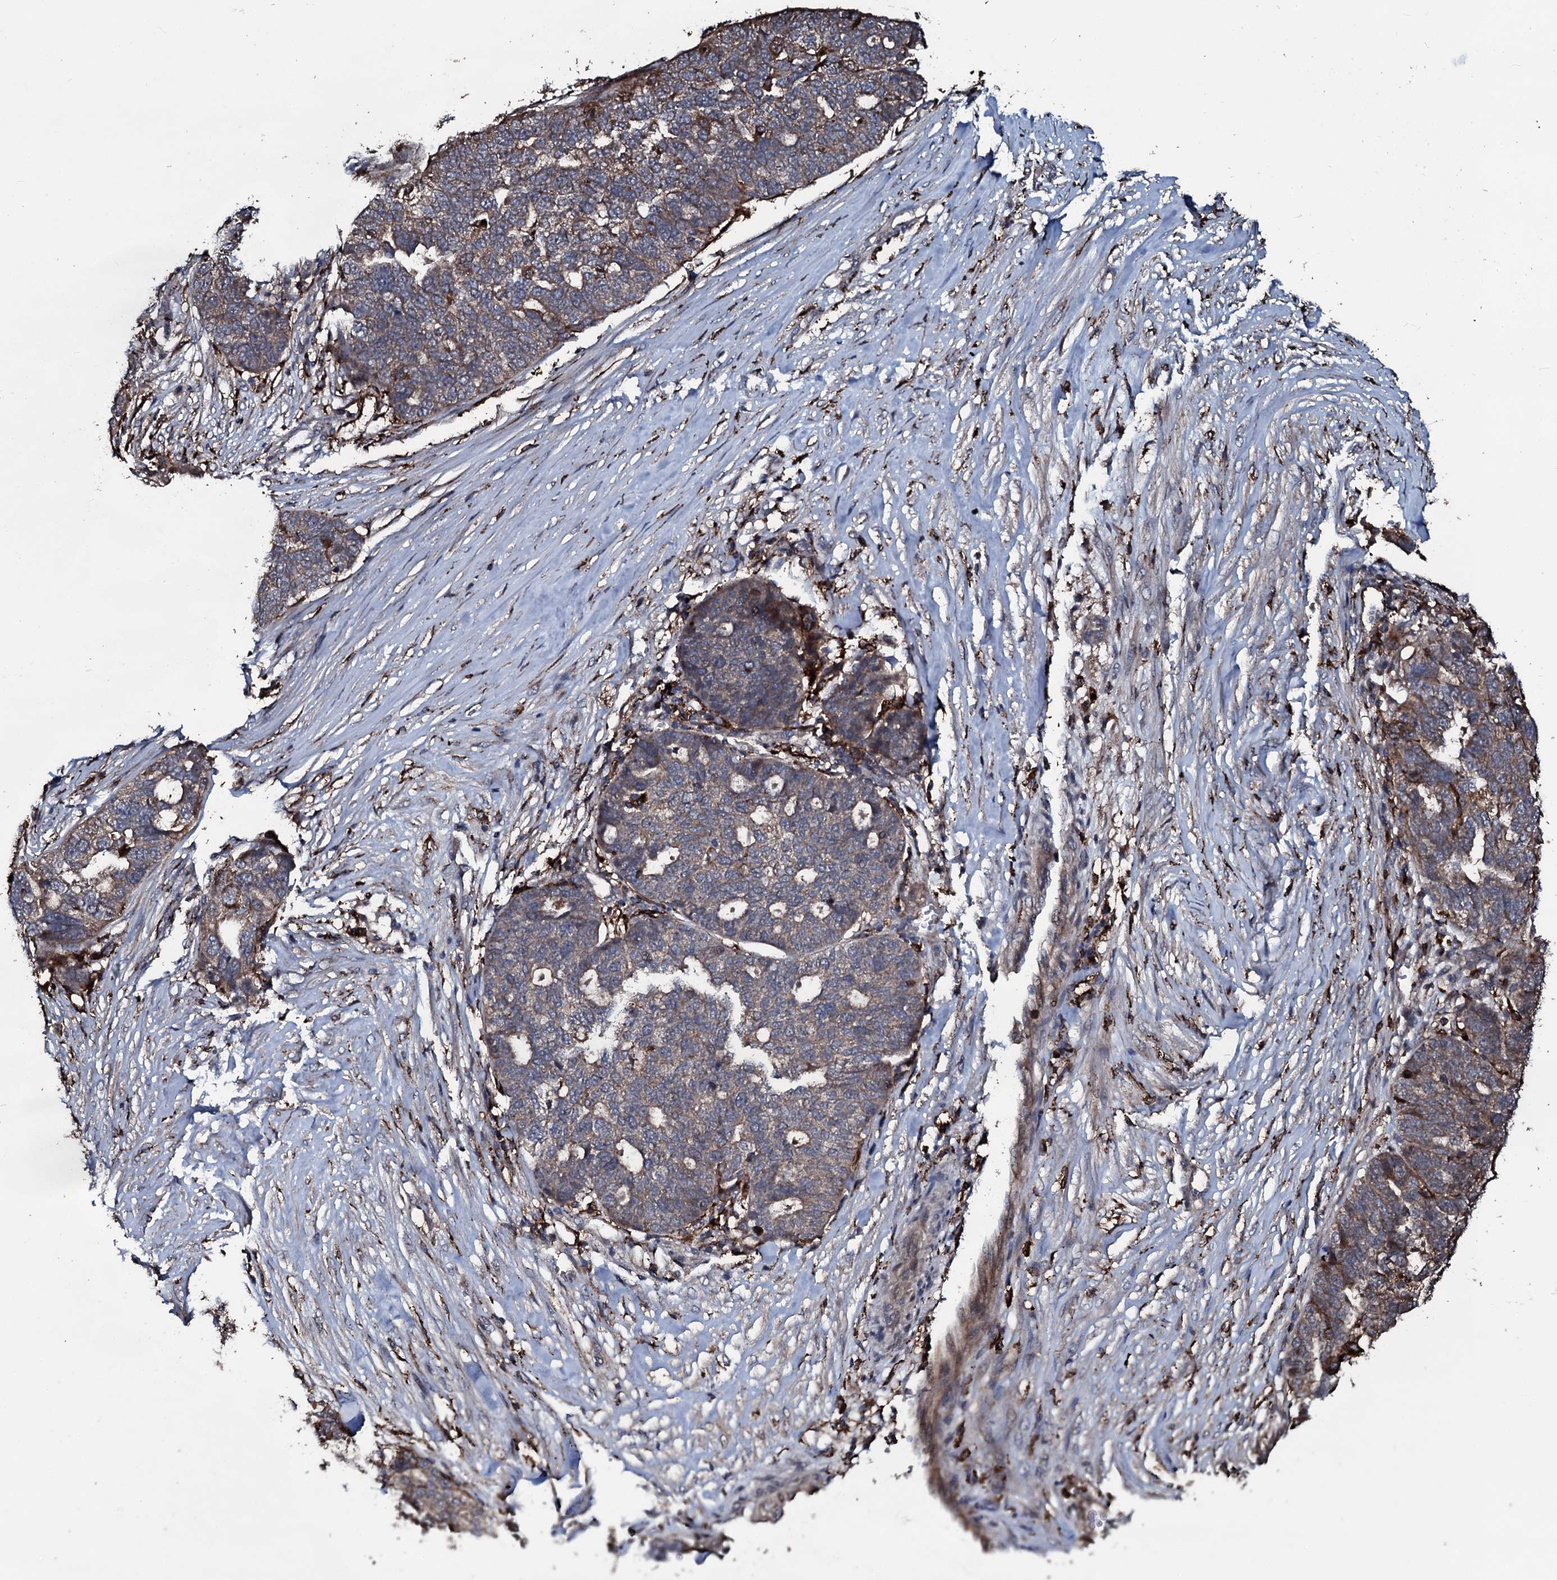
{"staining": {"intensity": "weak", "quantity": "25%-75%", "location": "cytoplasmic/membranous"}, "tissue": "ovarian cancer", "cell_type": "Tumor cells", "image_type": "cancer", "snomed": [{"axis": "morphology", "description": "Cystadenocarcinoma, serous, NOS"}, {"axis": "topography", "description": "Ovary"}], "caption": "This is an image of IHC staining of ovarian cancer, which shows weak positivity in the cytoplasmic/membranous of tumor cells.", "gene": "TPGS2", "patient": {"sex": "female", "age": 59}}